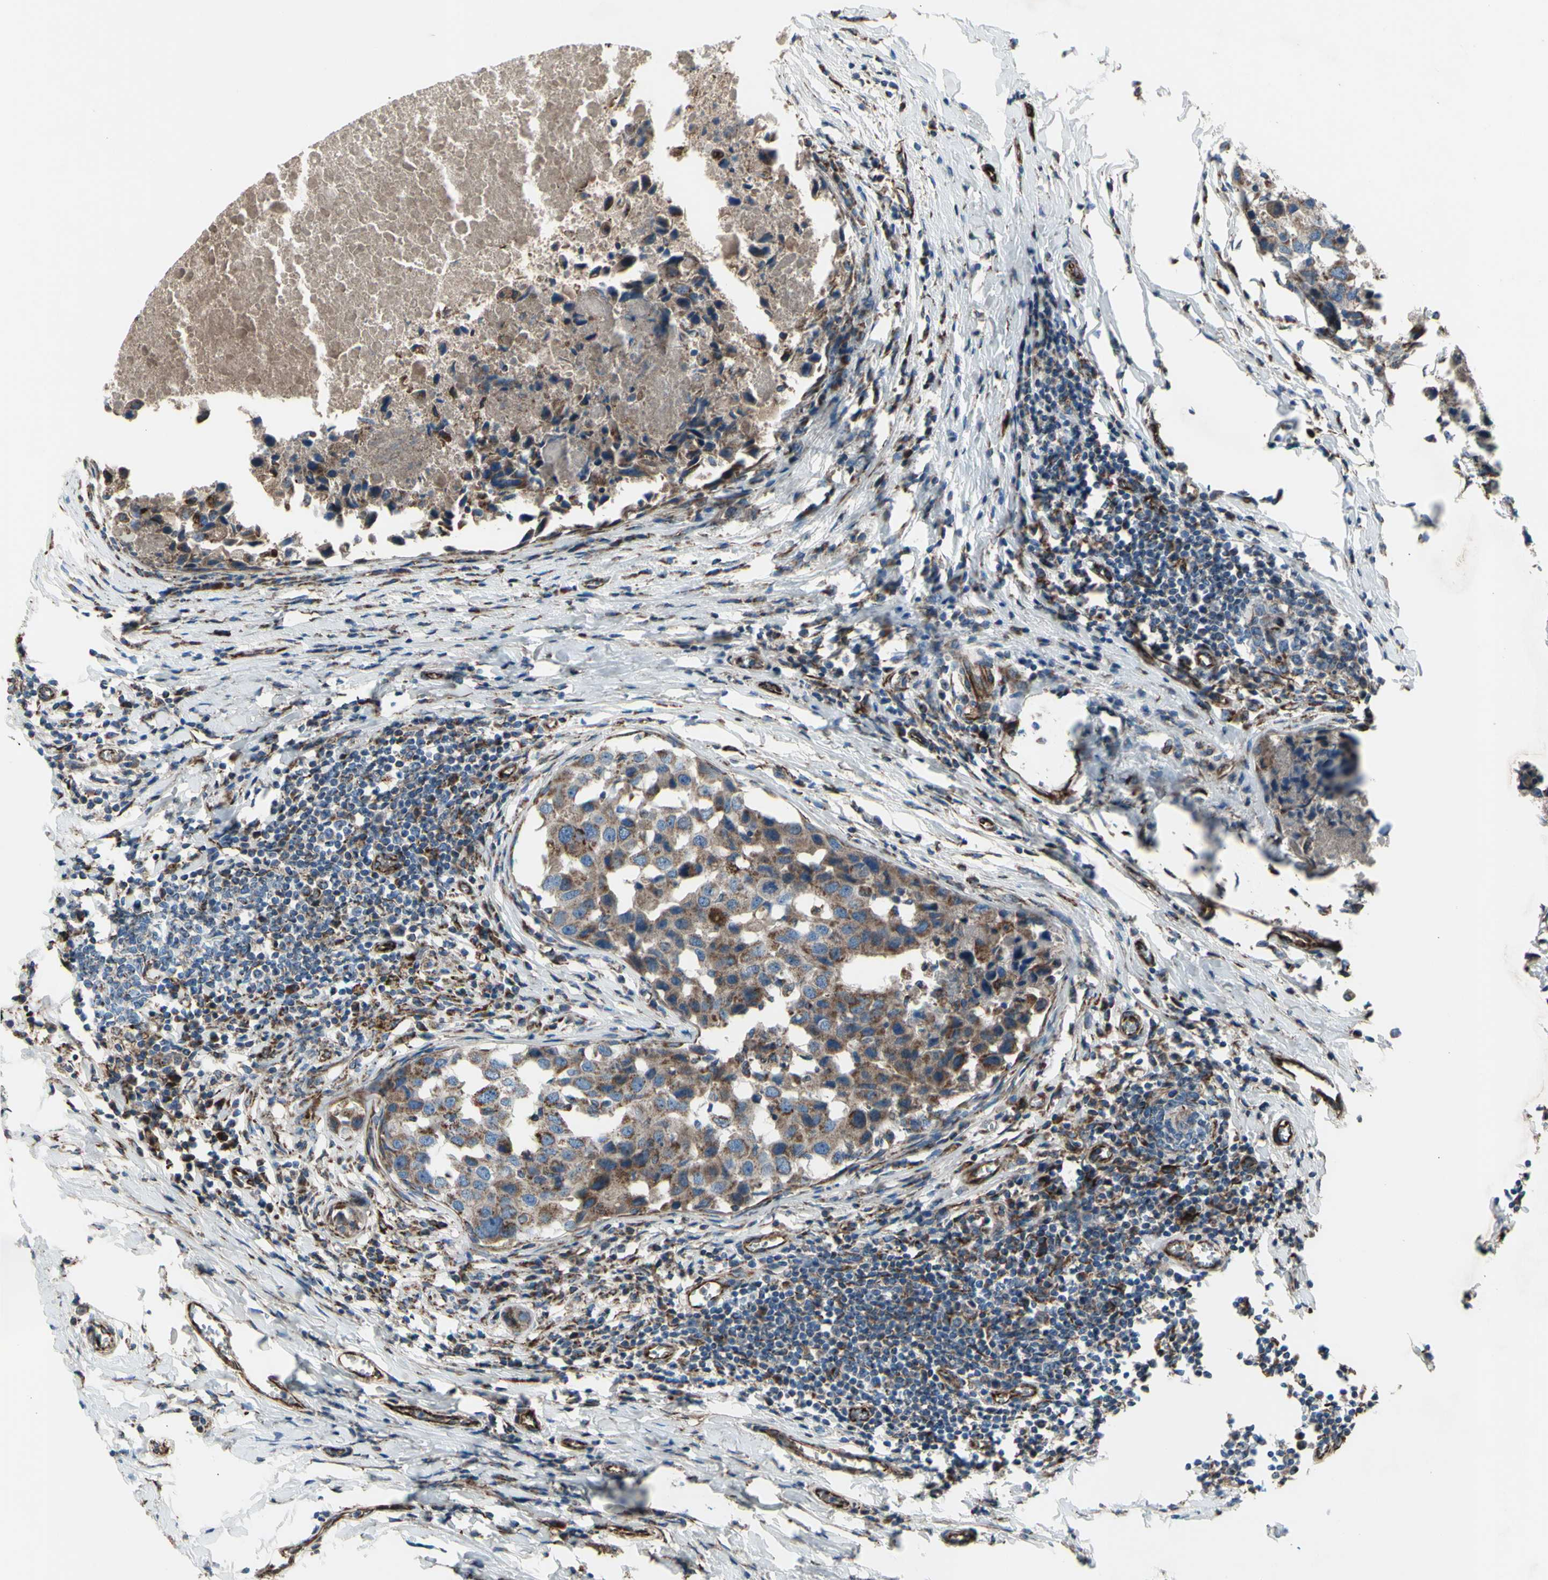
{"staining": {"intensity": "moderate", "quantity": "25%-75%", "location": "cytoplasmic/membranous"}, "tissue": "breast cancer", "cell_type": "Tumor cells", "image_type": "cancer", "snomed": [{"axis": "morphology", "description": "Duct carcinoma"}, {"axis": "topography", "description": "Breast"}], "caption": "Immunohistochemistry staining of breast cancer, which shows medium levels of moderate cytoplasmic/membranous positivity in approximately 25%-75% of tumor cells indicating moderate cytoplasmic/membranous protein staining. The staining was performed using DAB (brown) for protein detection and nuclei were counterstained in hematoxylin (blue).", "gene": "EMC7", "patient": {"sex": "female", "age": 27}}